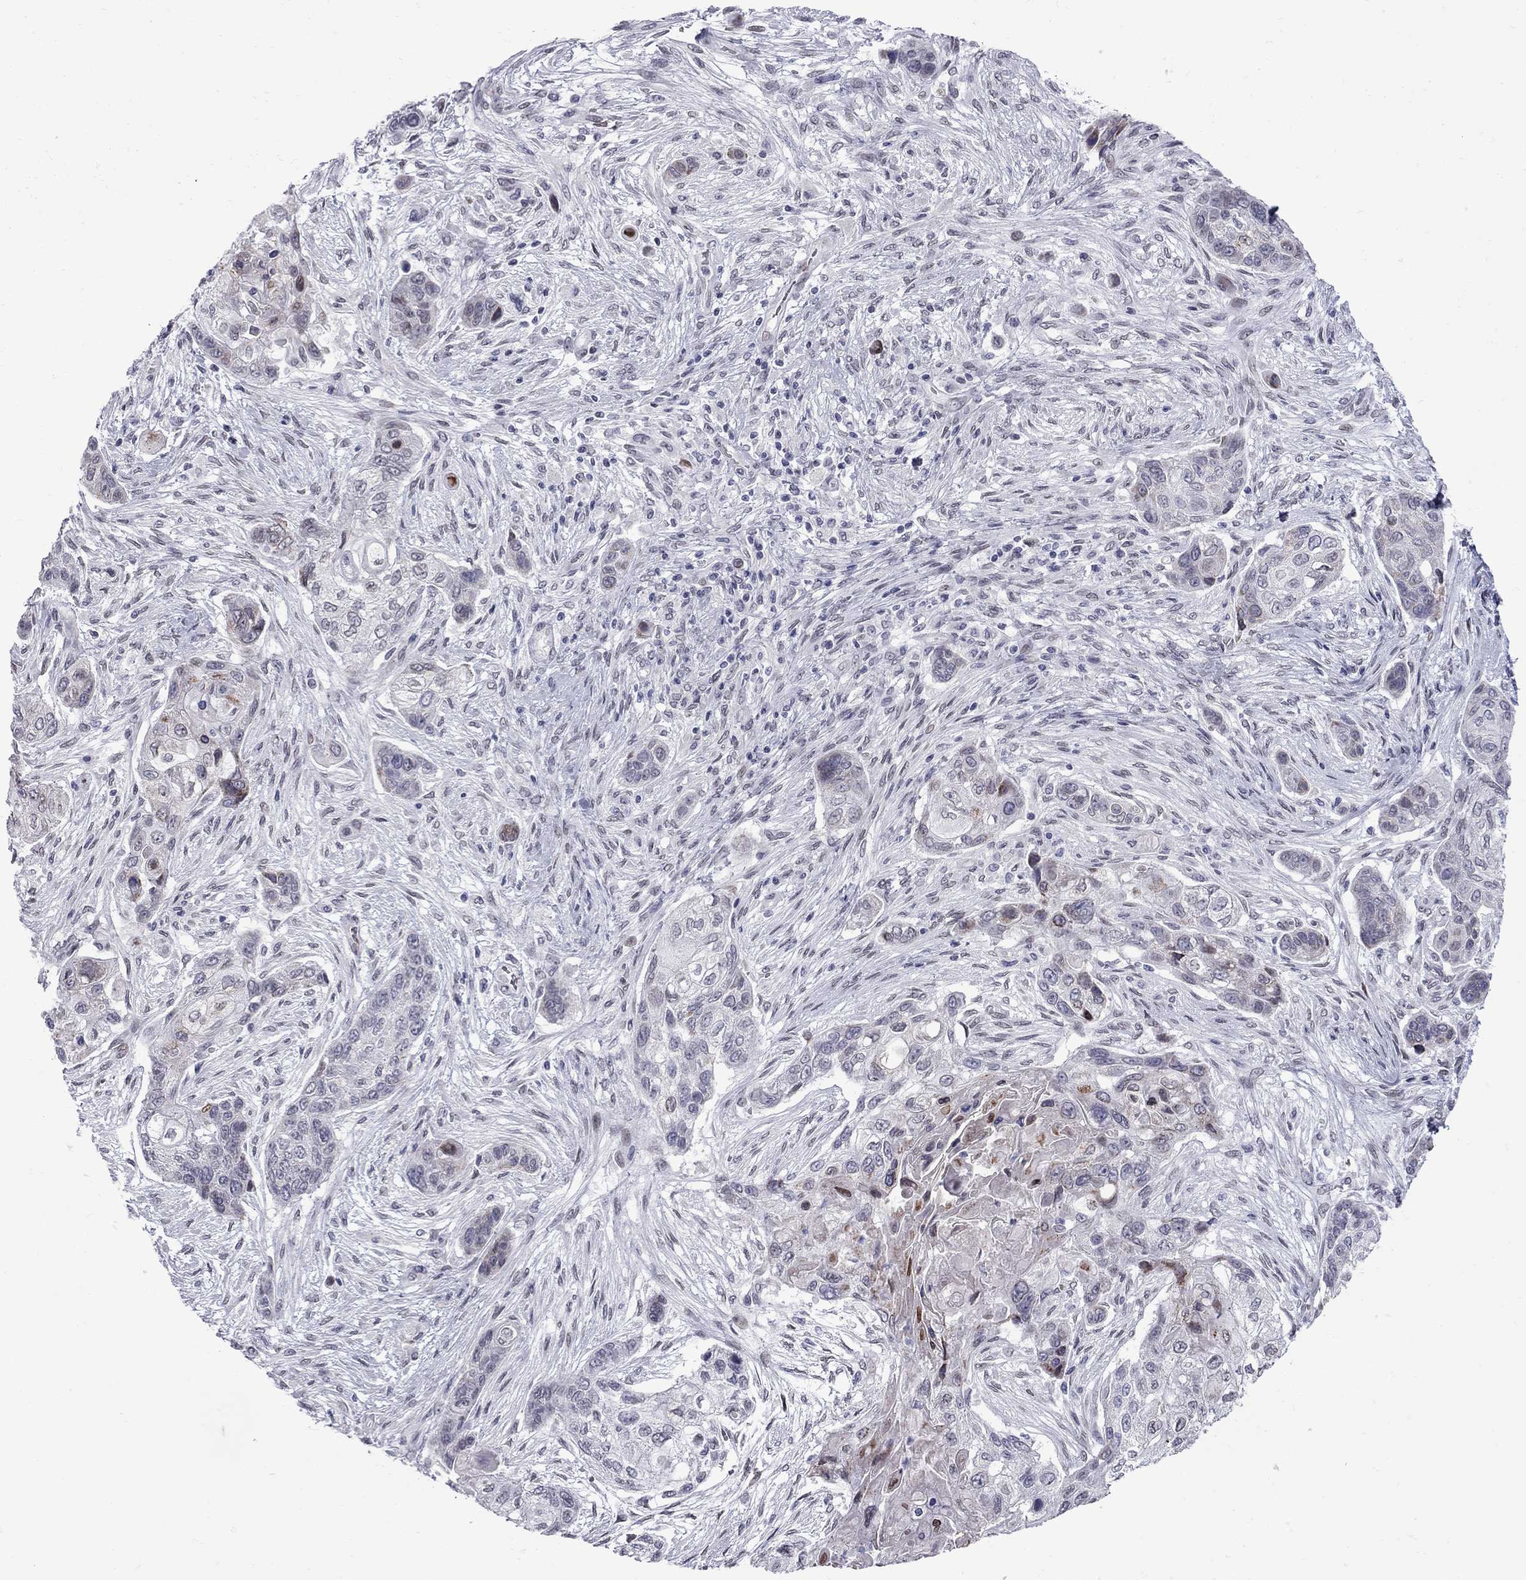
{"staining": {"intensity": "weak", "quantity": "<25%", "location": "cytoplasmic/membranous"}, "tissue": "lung cancer", "cell_type": "Tumor cells", "image_type": "cancer", "snomed": [{"axis": "morphology", "description": "Squamous cell carcinoma, NOS"}, {"axis": "topography", "description": "Lung"}], "caption": "Immunohistochemistry (IHC) photomicrograph of neoplastic tissue: human lung squamous cell carcinoma stained with DAB (3,3'-diaminobenzidine) exhibits no significant protein expression in tumor cells.", "gene": "CLTCL1", "patient": {"sex": "male", "age": 69}}